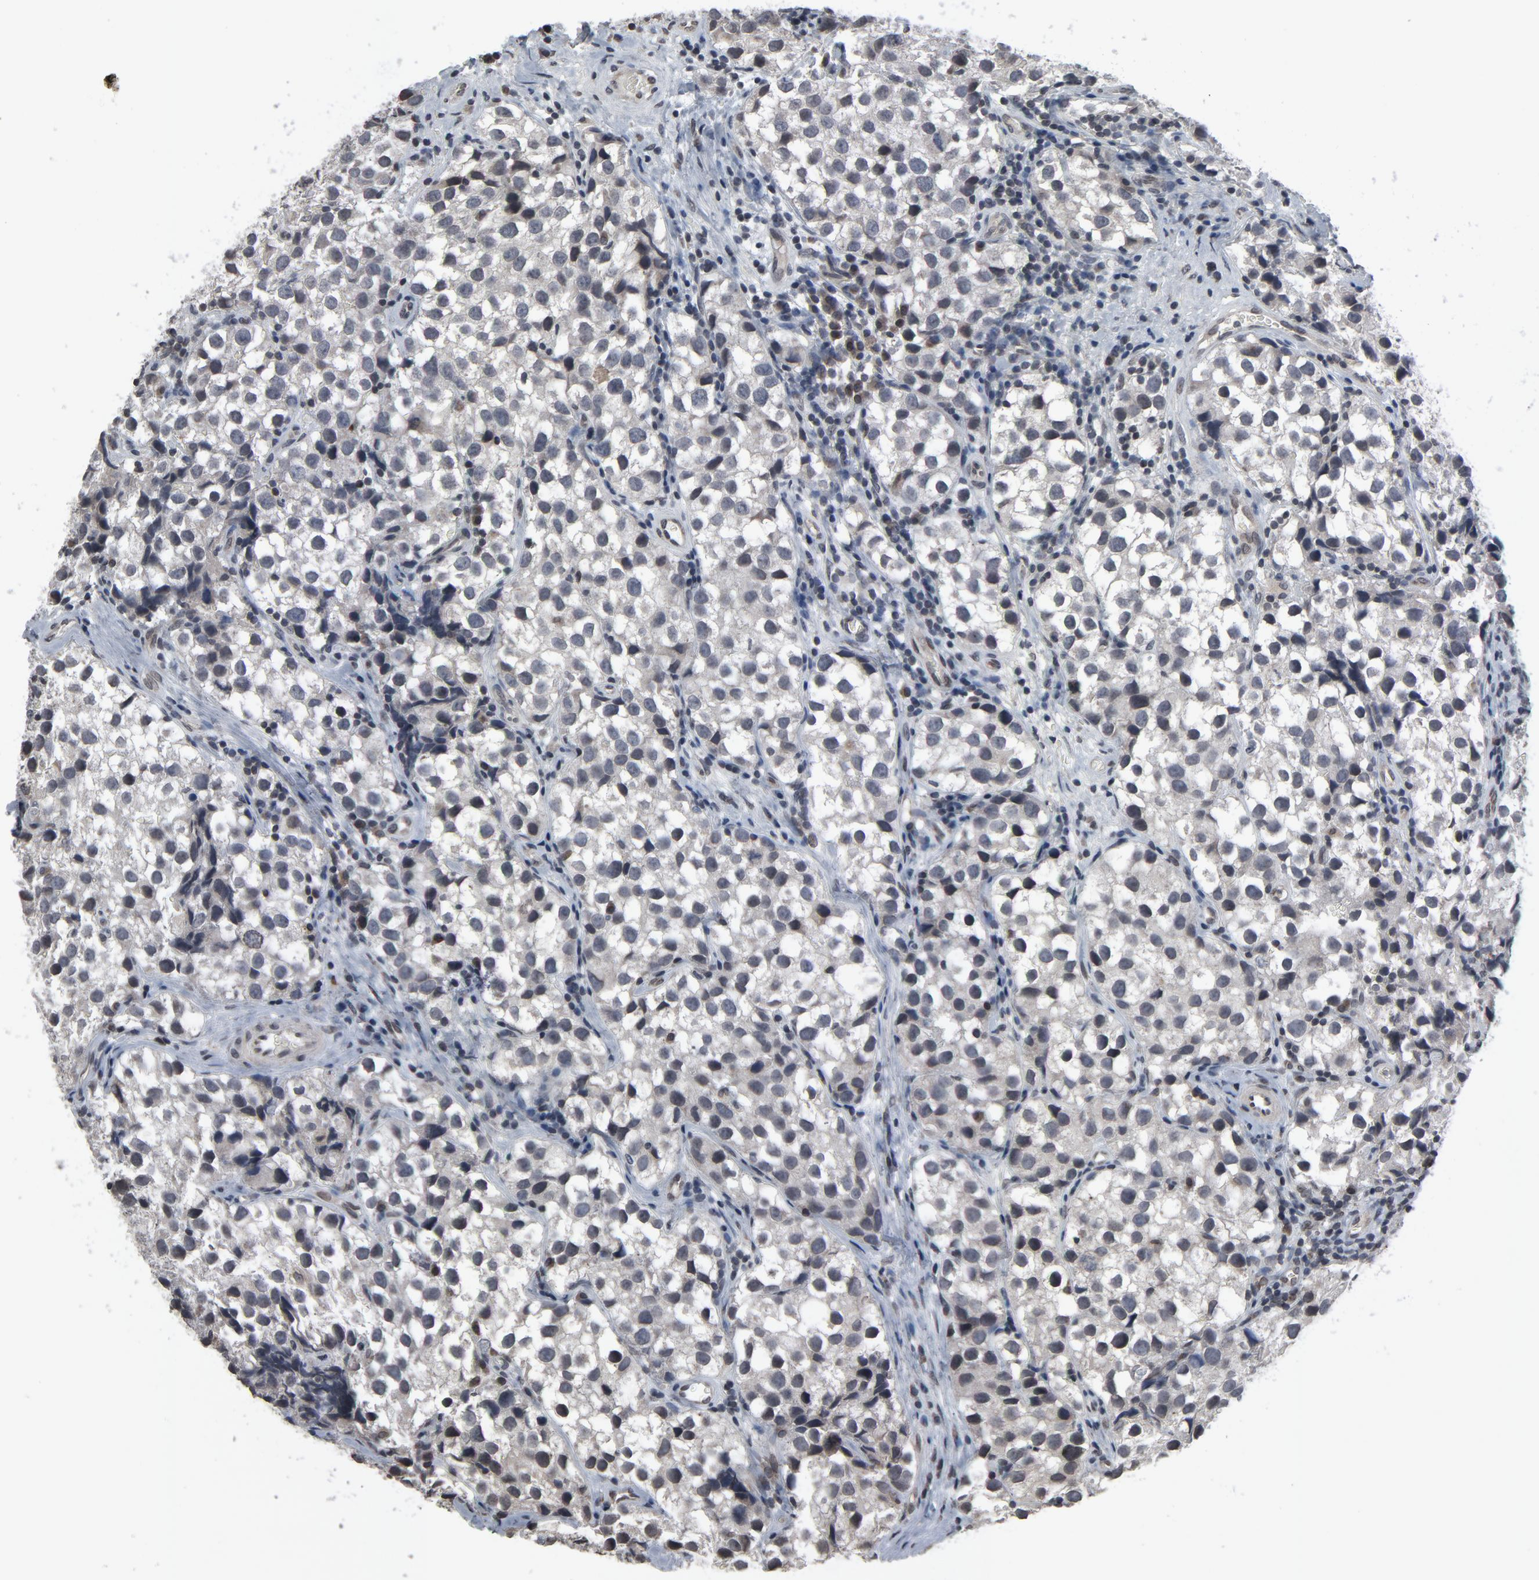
{"staining": {"intensity": "negative", "quantity": "none", "location": "none"}, "tissue": "testis cancer", "cell_type": "Tumor cells", "image_type": "cancer", "snomed": [{"axis": "morphology", "description": "Seminoma, NOS"}, {"axis": "topography", "description": "Testis"}], "caption": "High power microscopy histopathology image of an immunohistochemistry (IHC) micrograph of testis cancer (seminoma), revealing no significant expression in tumor cells.", "gene": "POM121", "patient": {"sex": "male", "age": 39}}